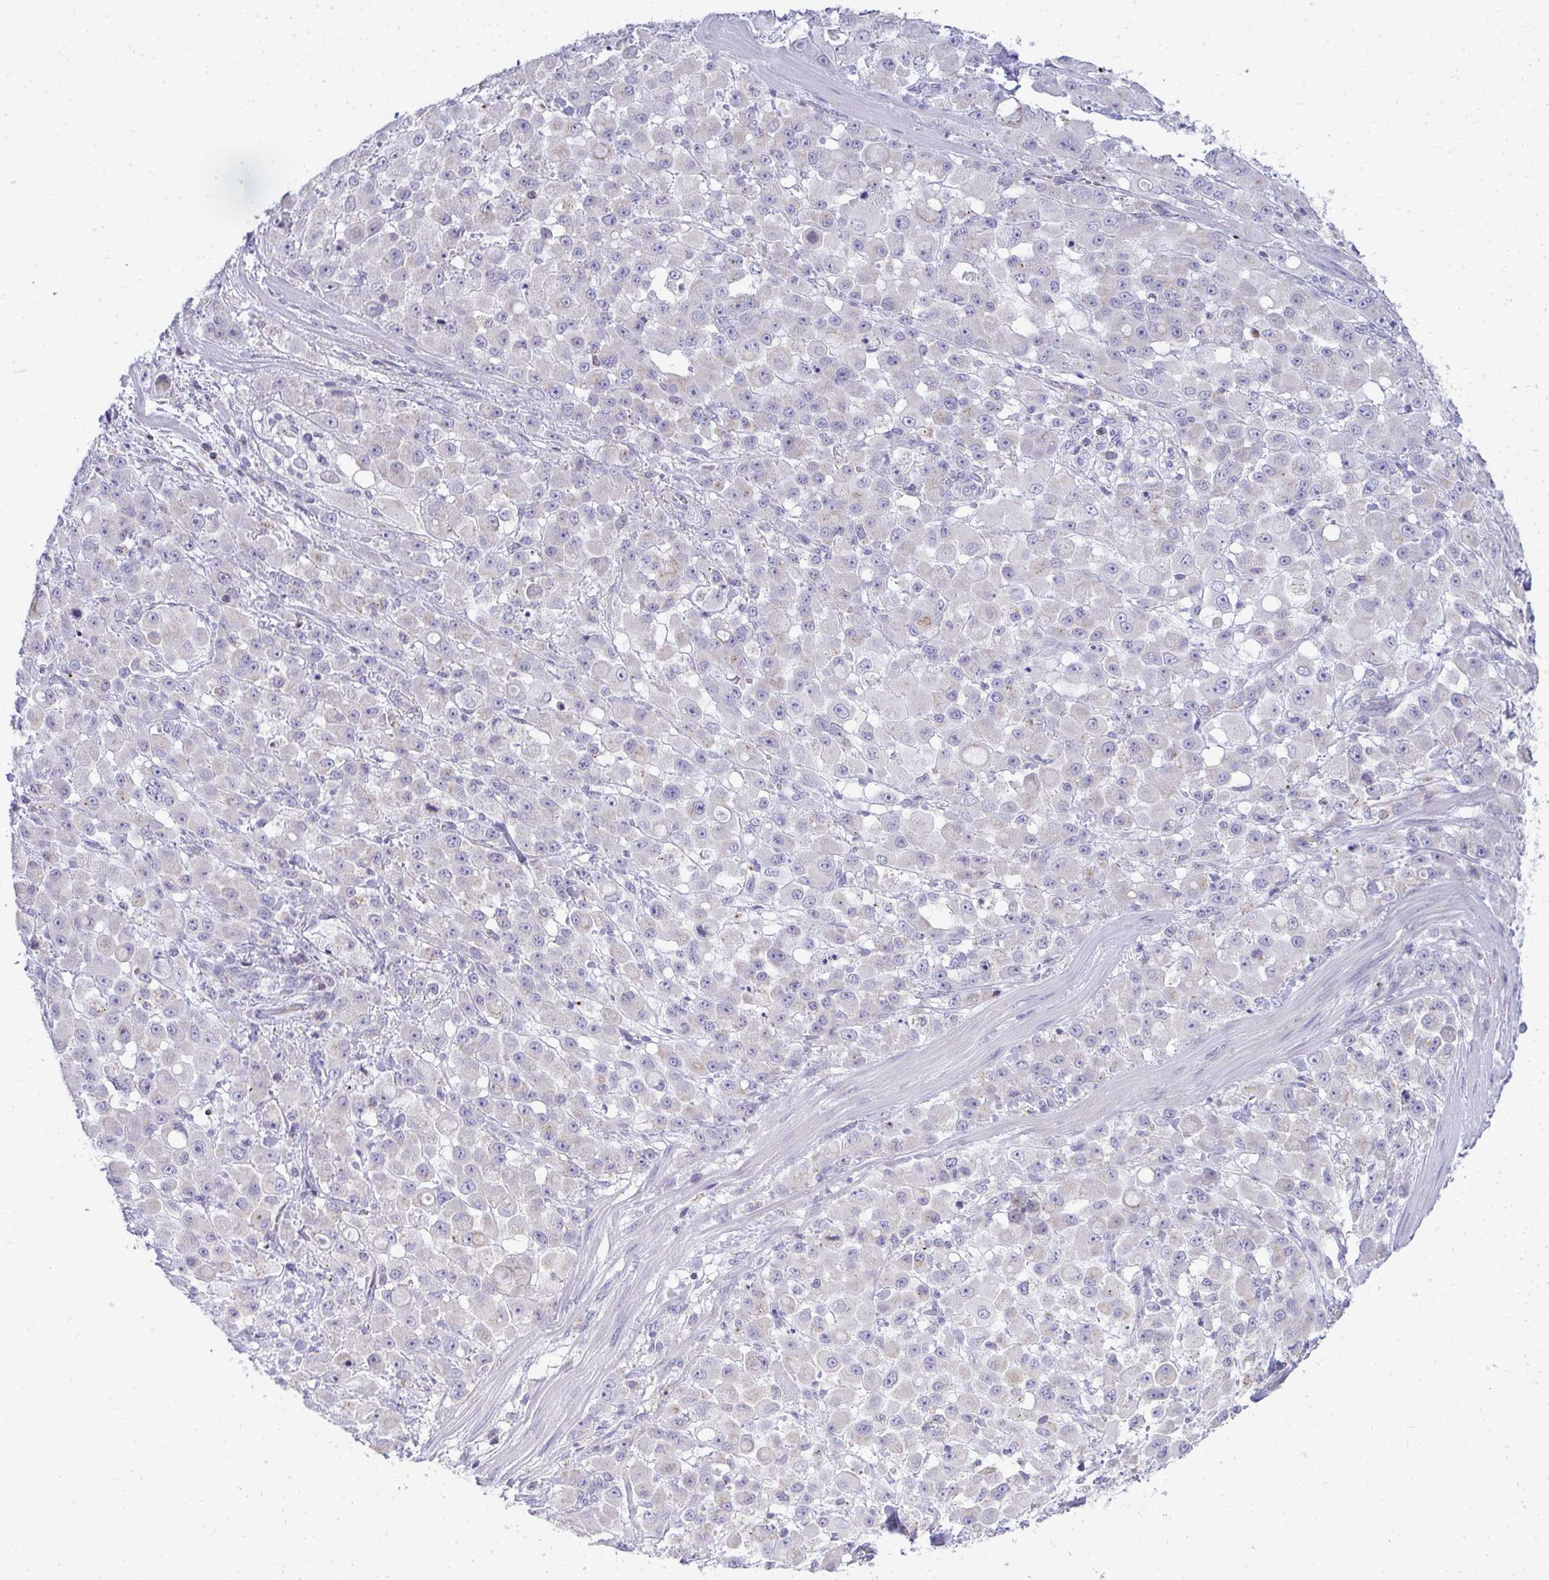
{"staining": {"intensity": "negative", "quantity": "none", "location": "none"}, "tissue": "stomach cancer", "cell_type": "Tumor cells", "image_type": "cancer", "snomed": [{"axis": "morphology", "description": "Adenocarcinoma, NOS"}, {"axis": "topography", "description": "Stomach"}], "caption": "High power microscopy histopathology image of an immunohistochemistry image of stomach cancer, revealing no significant staining in tumor cells.", "gene": "VPS4B", "patient": {"sex": "female", "age": 76}}